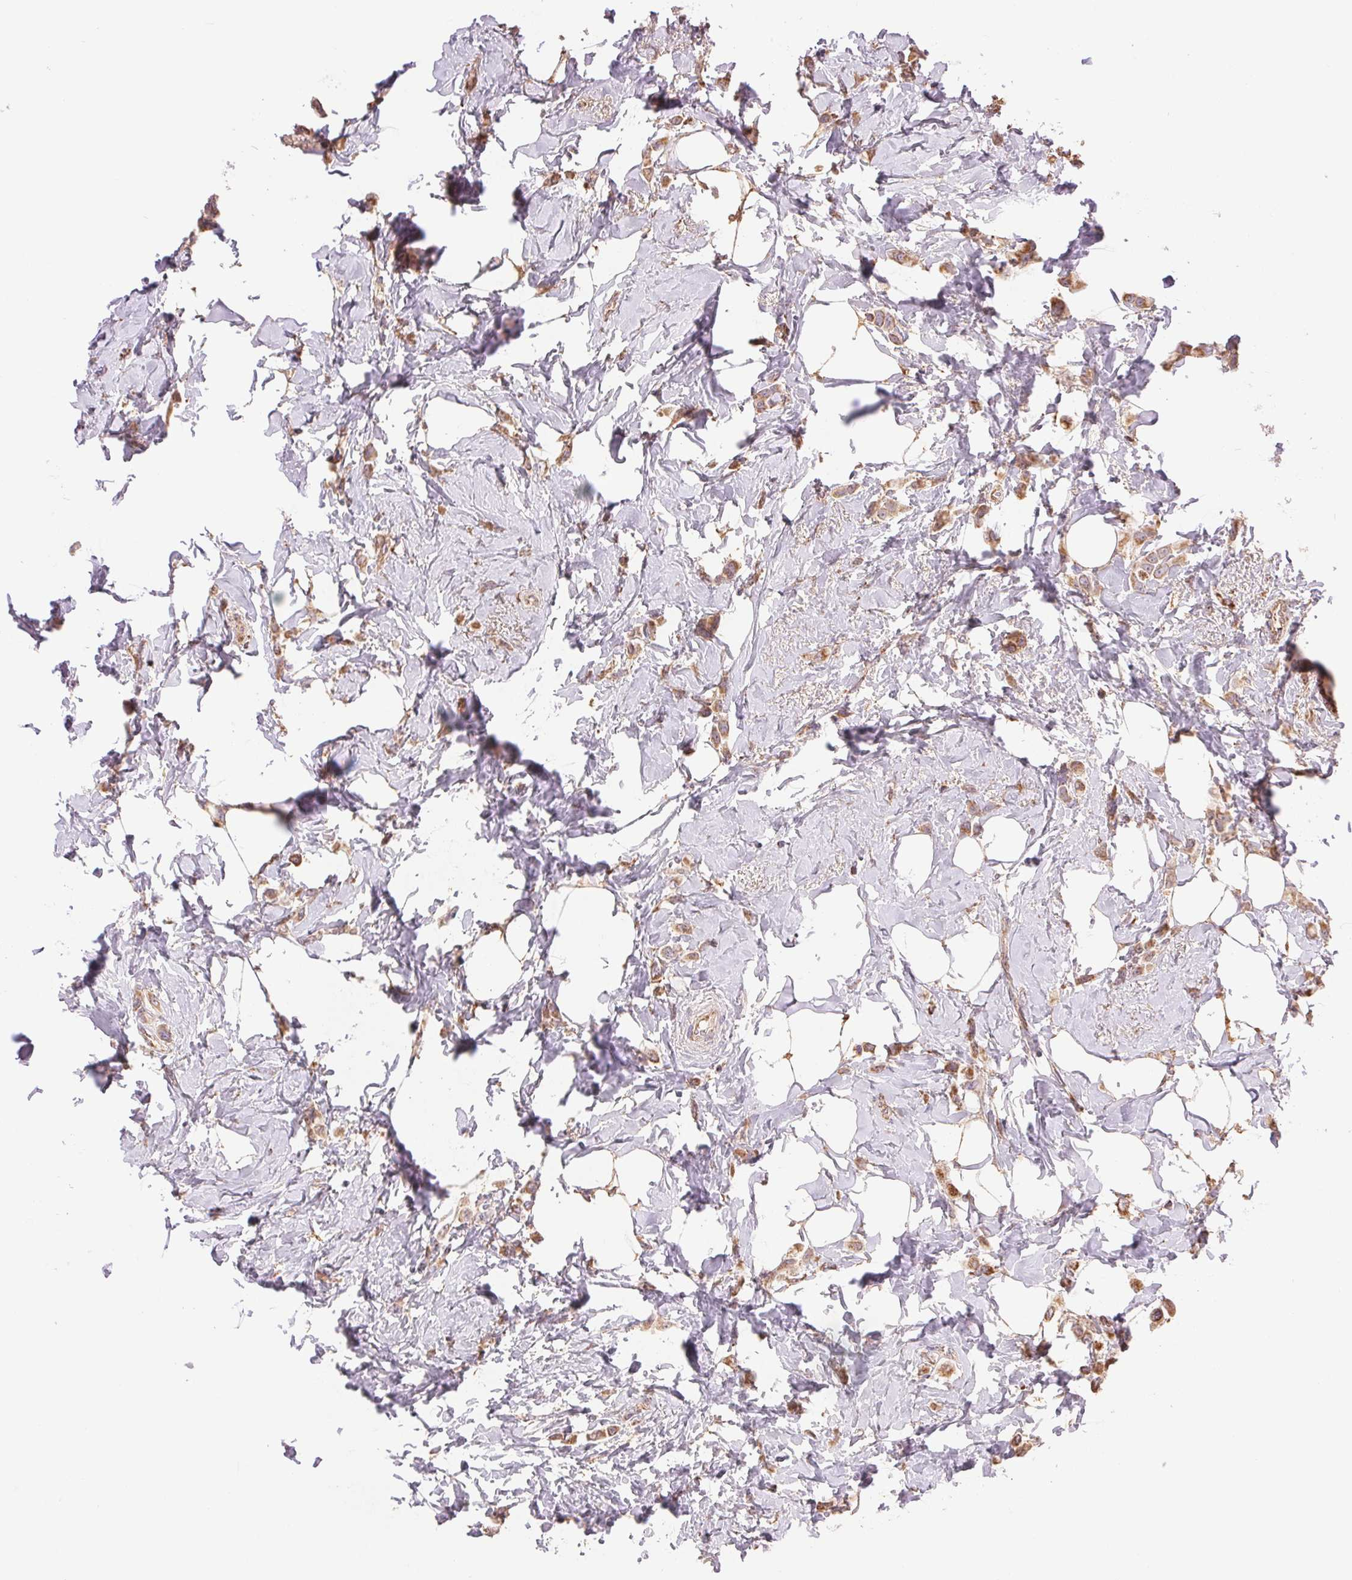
{"staining": {"intensity": "moderate", "quantity": ">75%", "location": "cytoplasmic/membranous"}, "tissue": "breast cancer", "cell_type": "Tumor cells", "image_type": "cancer", "snomed": [{"axis": "morphology", "description": "Lobular carcinoma"}, {"axis": "topography", "description": "Breast"}], "caption": "DAB immunohistochemical staining of human breast cancer (lobular carcinoma) shows moderate cytoplasmic/membranous protein staining in about >75% of tumor cells. Using DAB (brown) and hematoxylin (blue) stains, captured at high magnification using brightfield microscopy.", "gene": "DGUOK", "patient": {"sex": "female", "age": 66}}